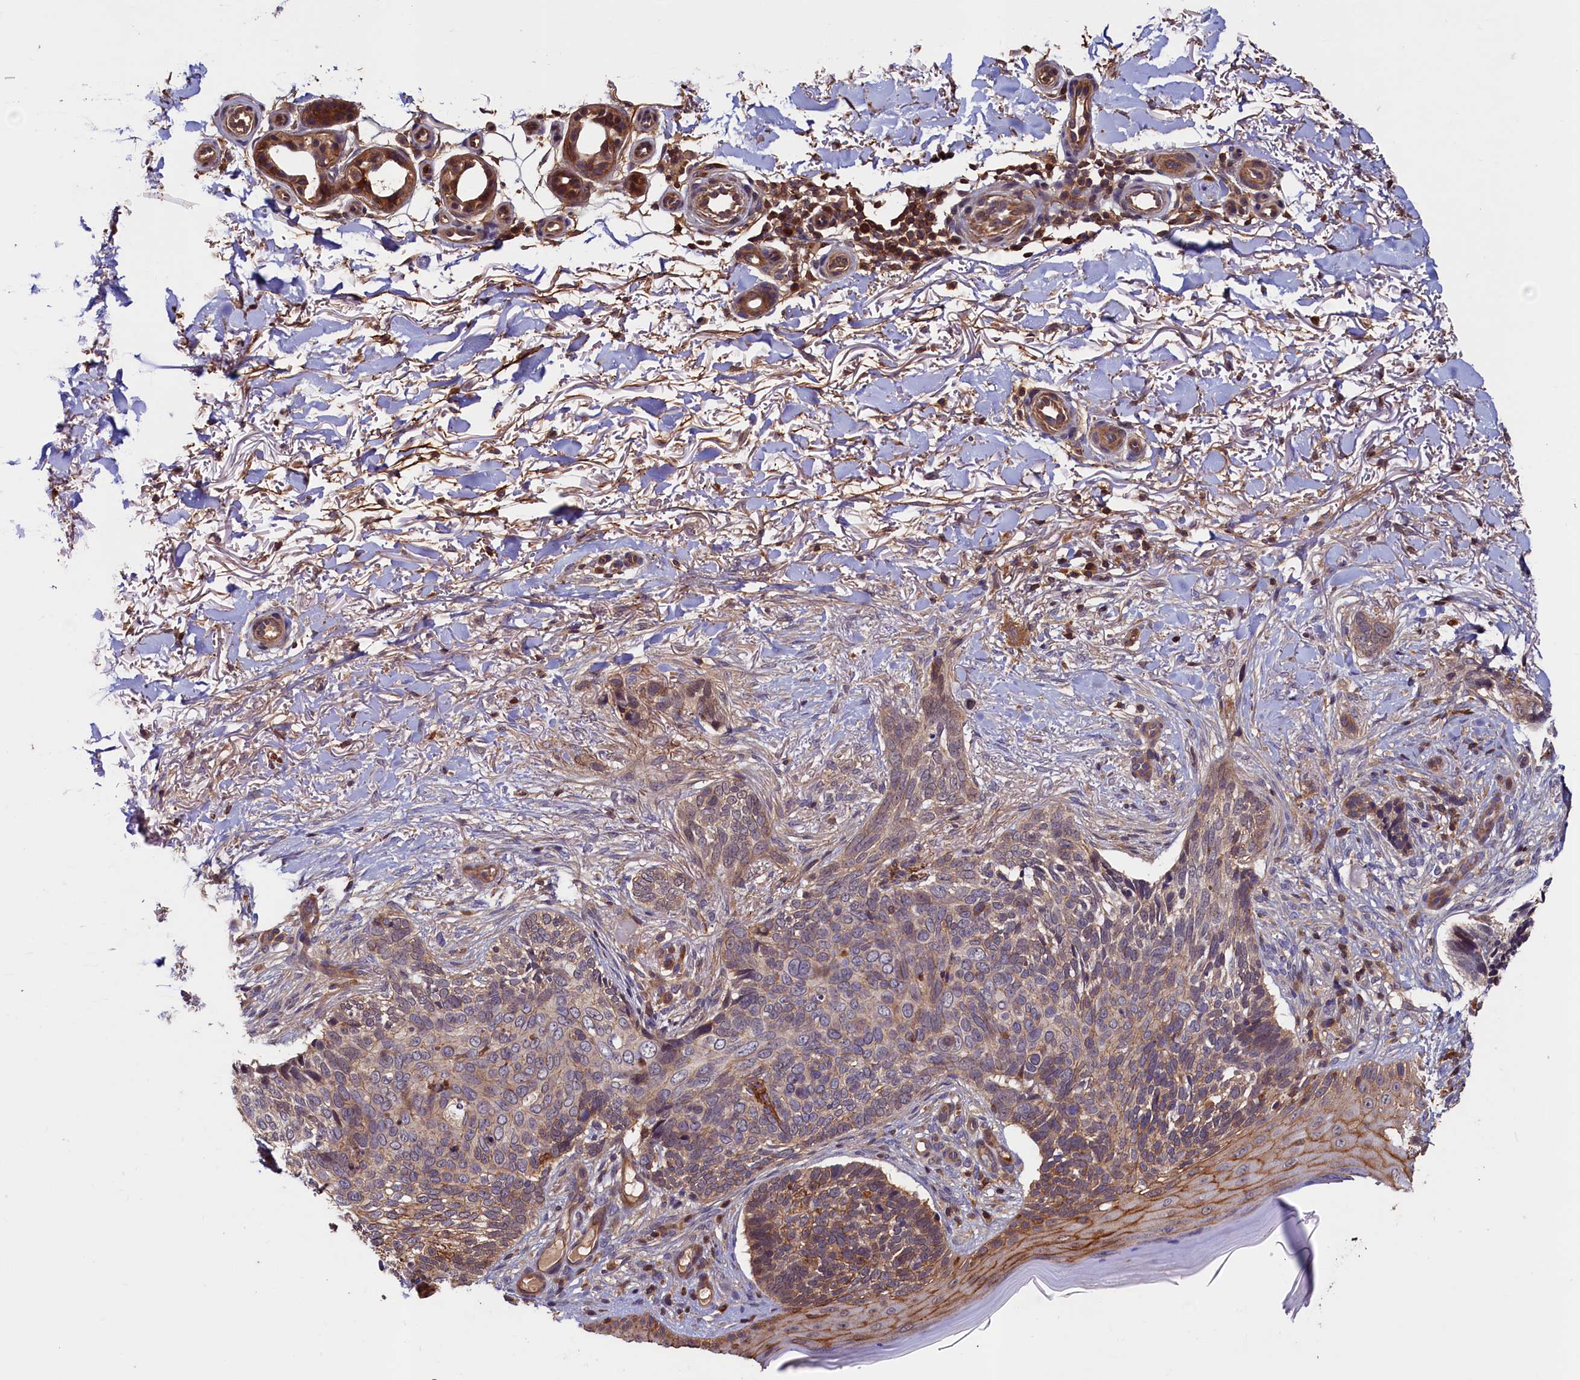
{"staining": {"intensity": "moderate", "quantity": "<25%", "location": "cytoplasmic/membranous"}, "tissue": "skin cancer", "cell_type": "Tumor cells", "image_type": "cancer", "snomed": [{"axis": "morphology", "description": "Normal tissue, NOS"}, {"axis": "morphology", "description": "Basal cell carcinoma"}, {"axis": "topography", "description": "Skin"}], "caption": "A micrograph showing moderate cytoplasmic/membranous staining in about <25% of tumor cells in skin basal cell carcinoma, as visualized by brown immunohistochemical staining.", "gene": "DUOXA1", "patient": {"sex": "female", "age": 67}}